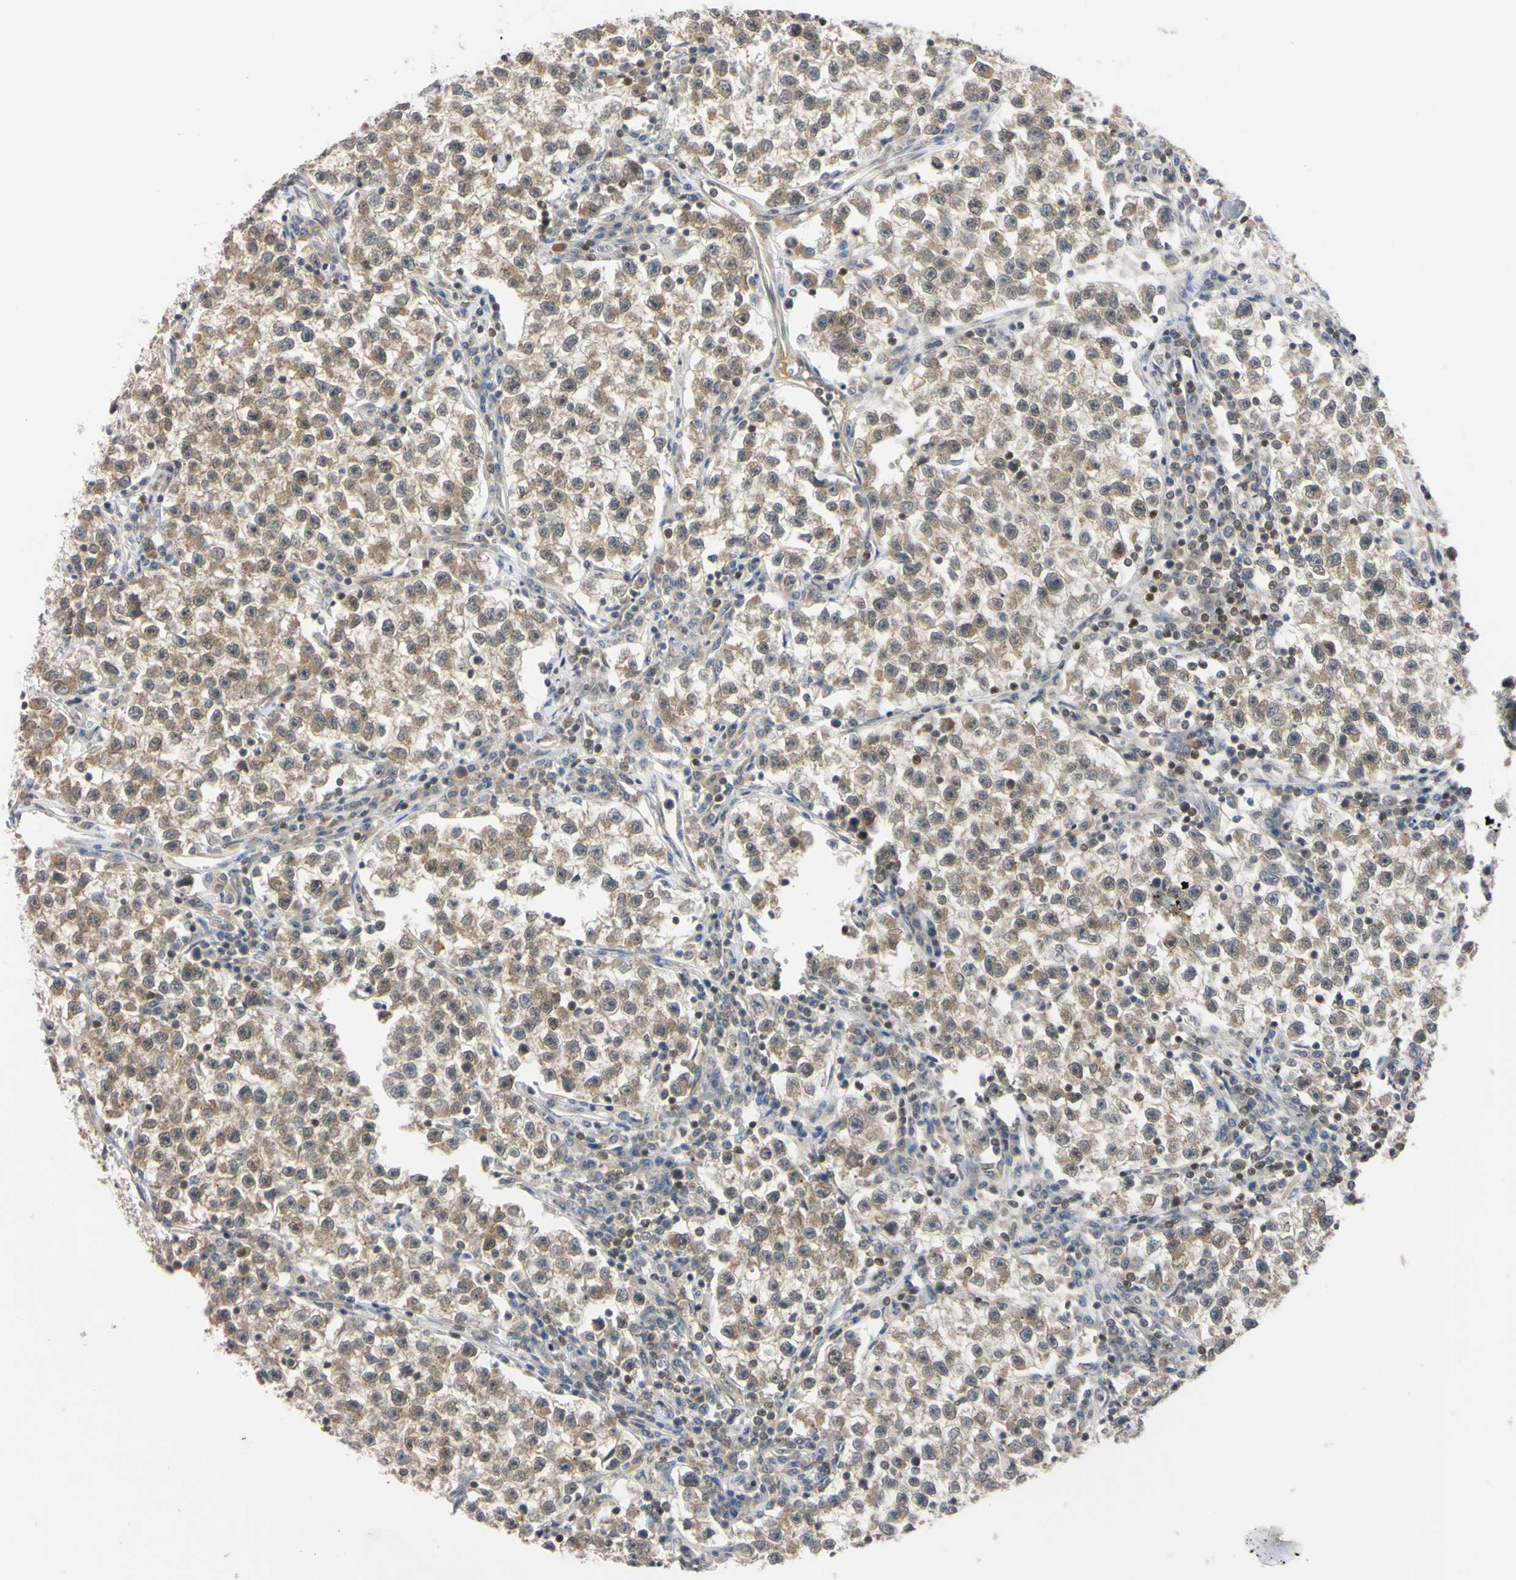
{"staining": {"intensity": "weak", "quantity": ">75%", "location": "cytoplasmic/membranous"}, "tissue": "testis cancer", "cell_type": "Tumor cells", "image_type": "cancer", "snomed": [{"axis": "morphology", "description": "Seminoma, NOS"}, {"axis": "topography", "description": "Testis"}], "caption": "An image showing weak cytoplasmic/membranous expression in approximately >75% of tumor cells in testis cancer, as visualized by brown immunohistochemical staining.", "gene": "UBE2I", "patient": {"sex": "male", "age": 22}}